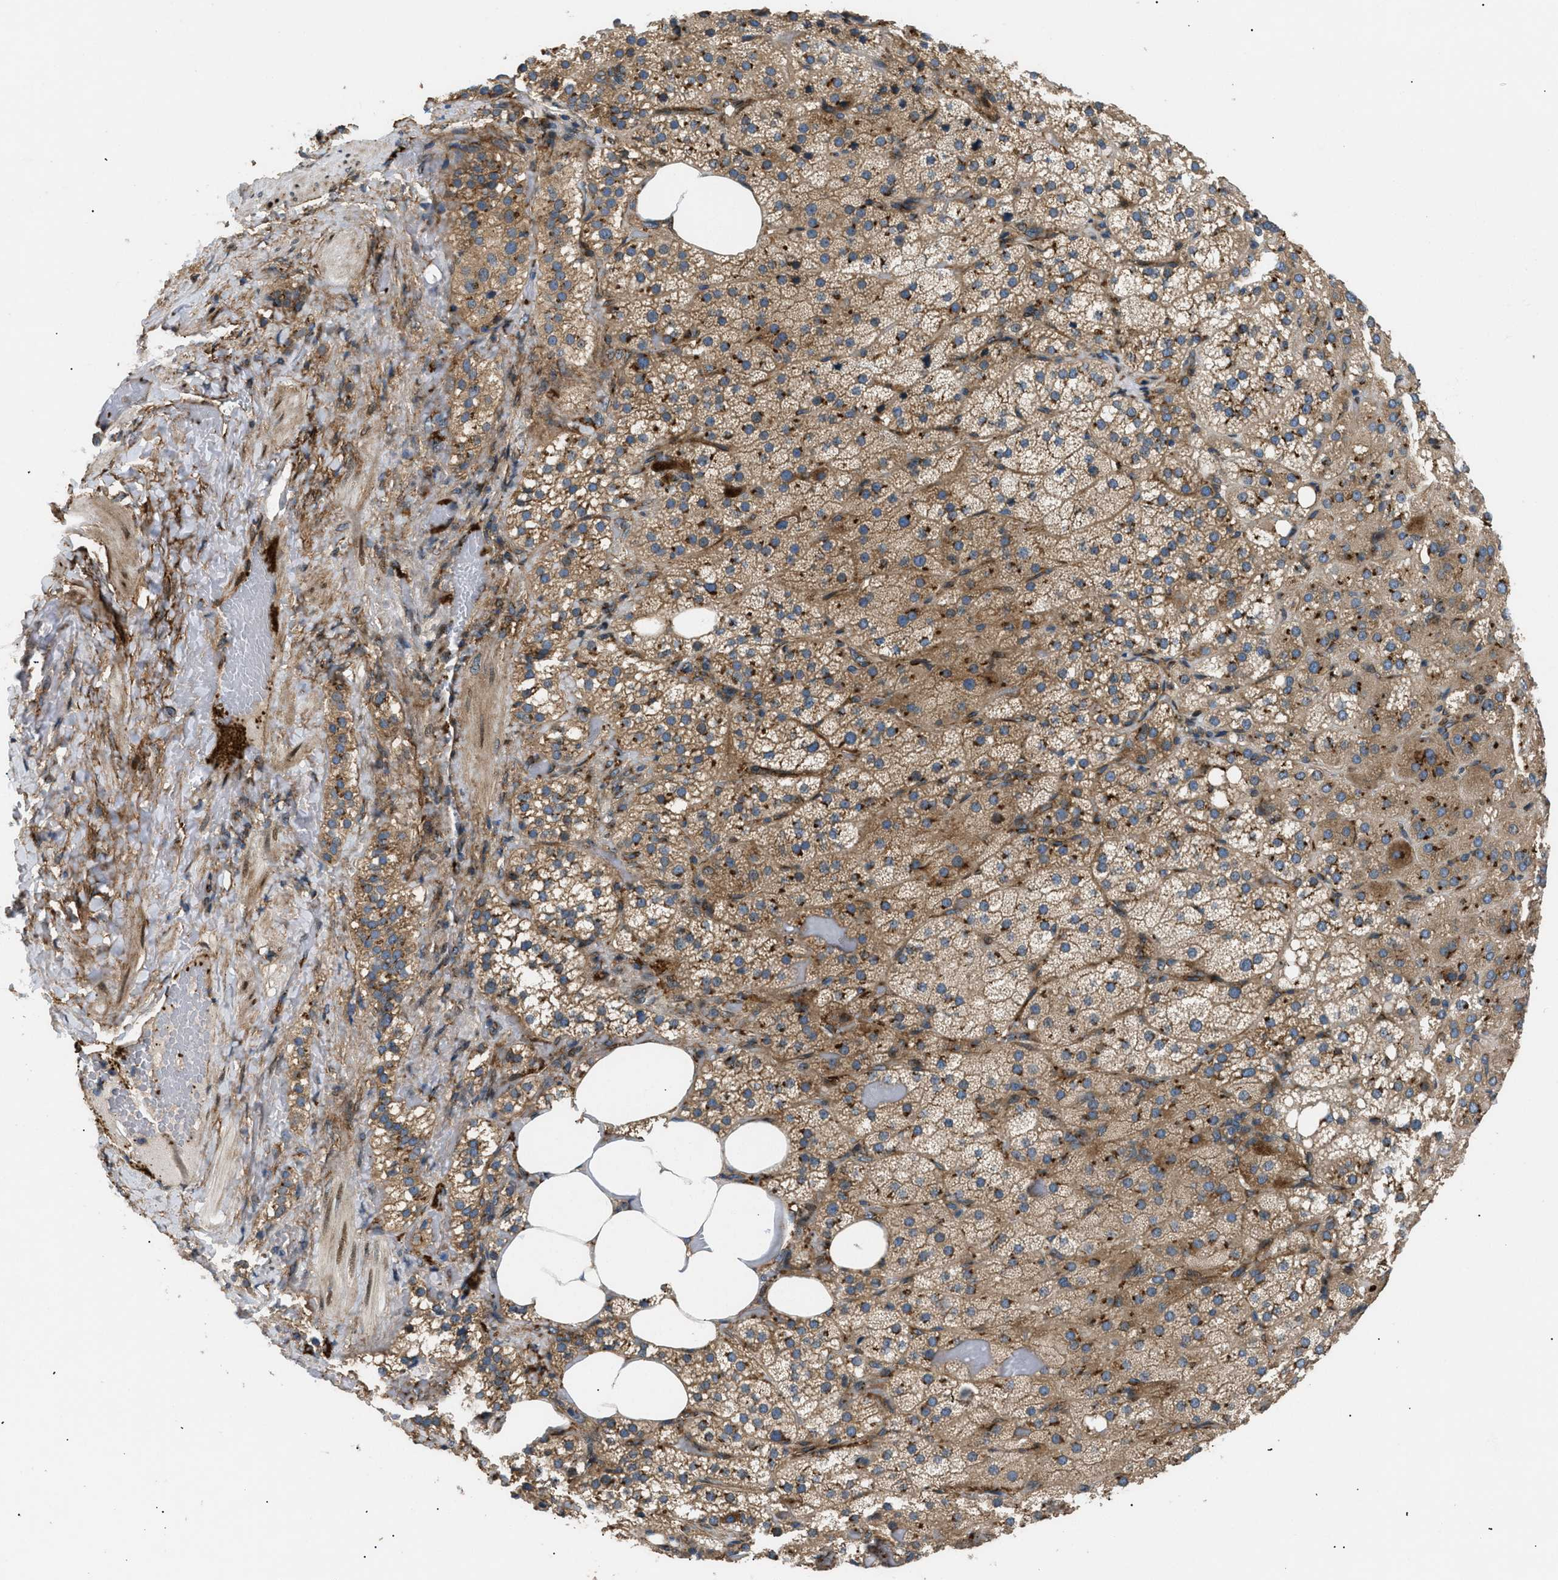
{"staining": {"intensity": "moderate", "quantity": ">75%", "location": "cytoplasmic/membranous"}, "tissue": "adrenal gland", "cell_type": "Glandular cells", "image_type": "normal", "snomed": [{"axis": "morphology", "description": "Normal tissue, NOS"}, {"axis": "topography", "description": "Adrenal gland"}], "caption": "Glandular cells display medium levels of moderate cytoplasmic/membranous positivity in about >75% of cells in benign human adrenal gland.", "gene": "LYSMD3", "patient": {"sex": "female", "age": 59}}